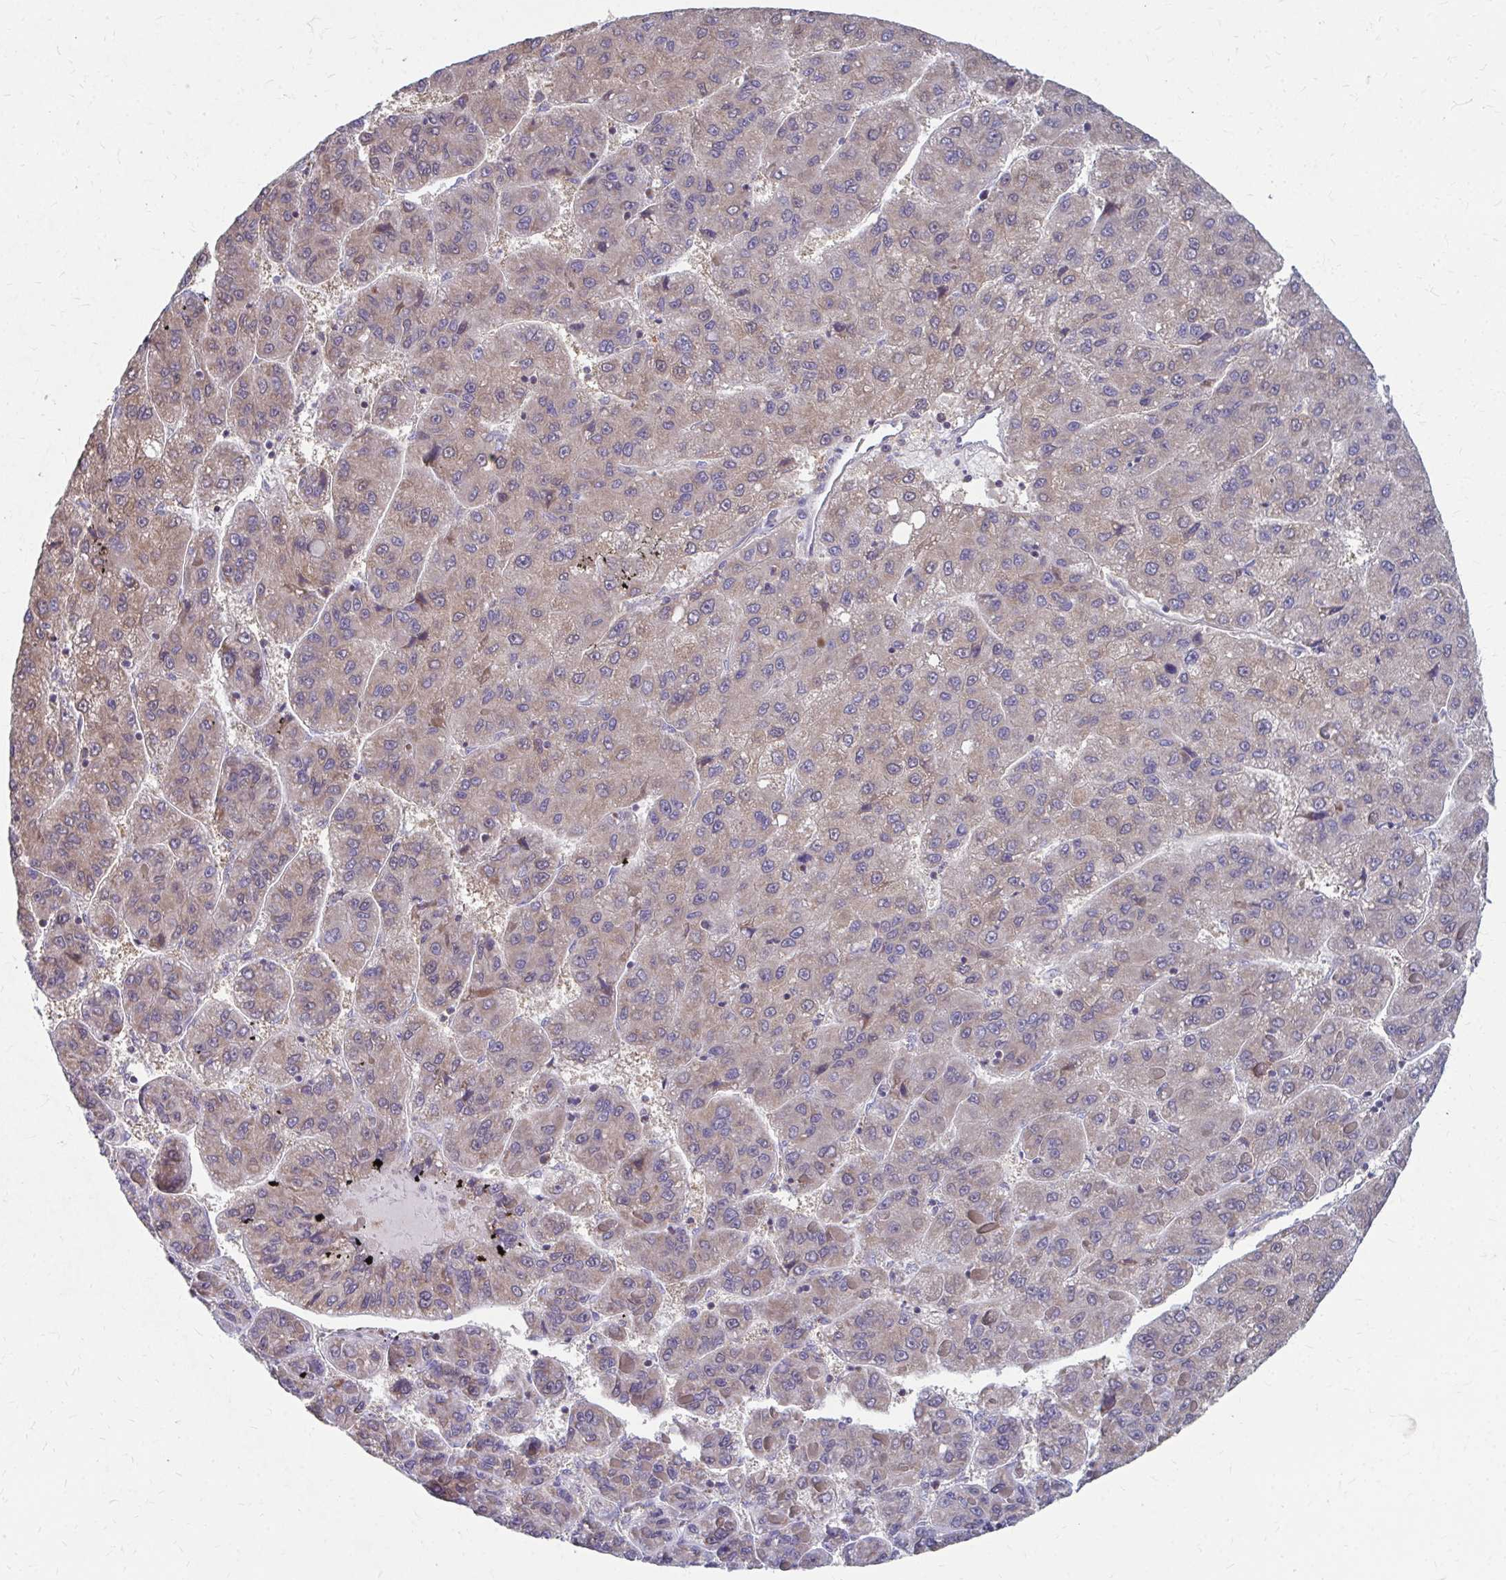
{"staining": {"intensity": "weak", "quantity": "25%-75%", "location": "cytoplasmic/membranous"}, "tissue": "liver cancer", "cell_type": "Tumor cells", "image_type": "cancer", "snomed": [{"axis": "morphology", "description": "Carcinoma, Hepatocellular, NOS"}, {"axis": "topography", "description": "Liver"}], "caption": "Liver cancer (hepatocellular carcinoma) was stained to show a protein in brown. There is low levels of weak cytoplasmic/membranous positivity in about 25%-75% of tumor cells. The staining is performed using DAB brown chromogen to label protein expression. The nuclei are counter-stained blue using hematoxylin.", "gene": "RCC1L", "patient": {"sex": "female", "age": 82}}